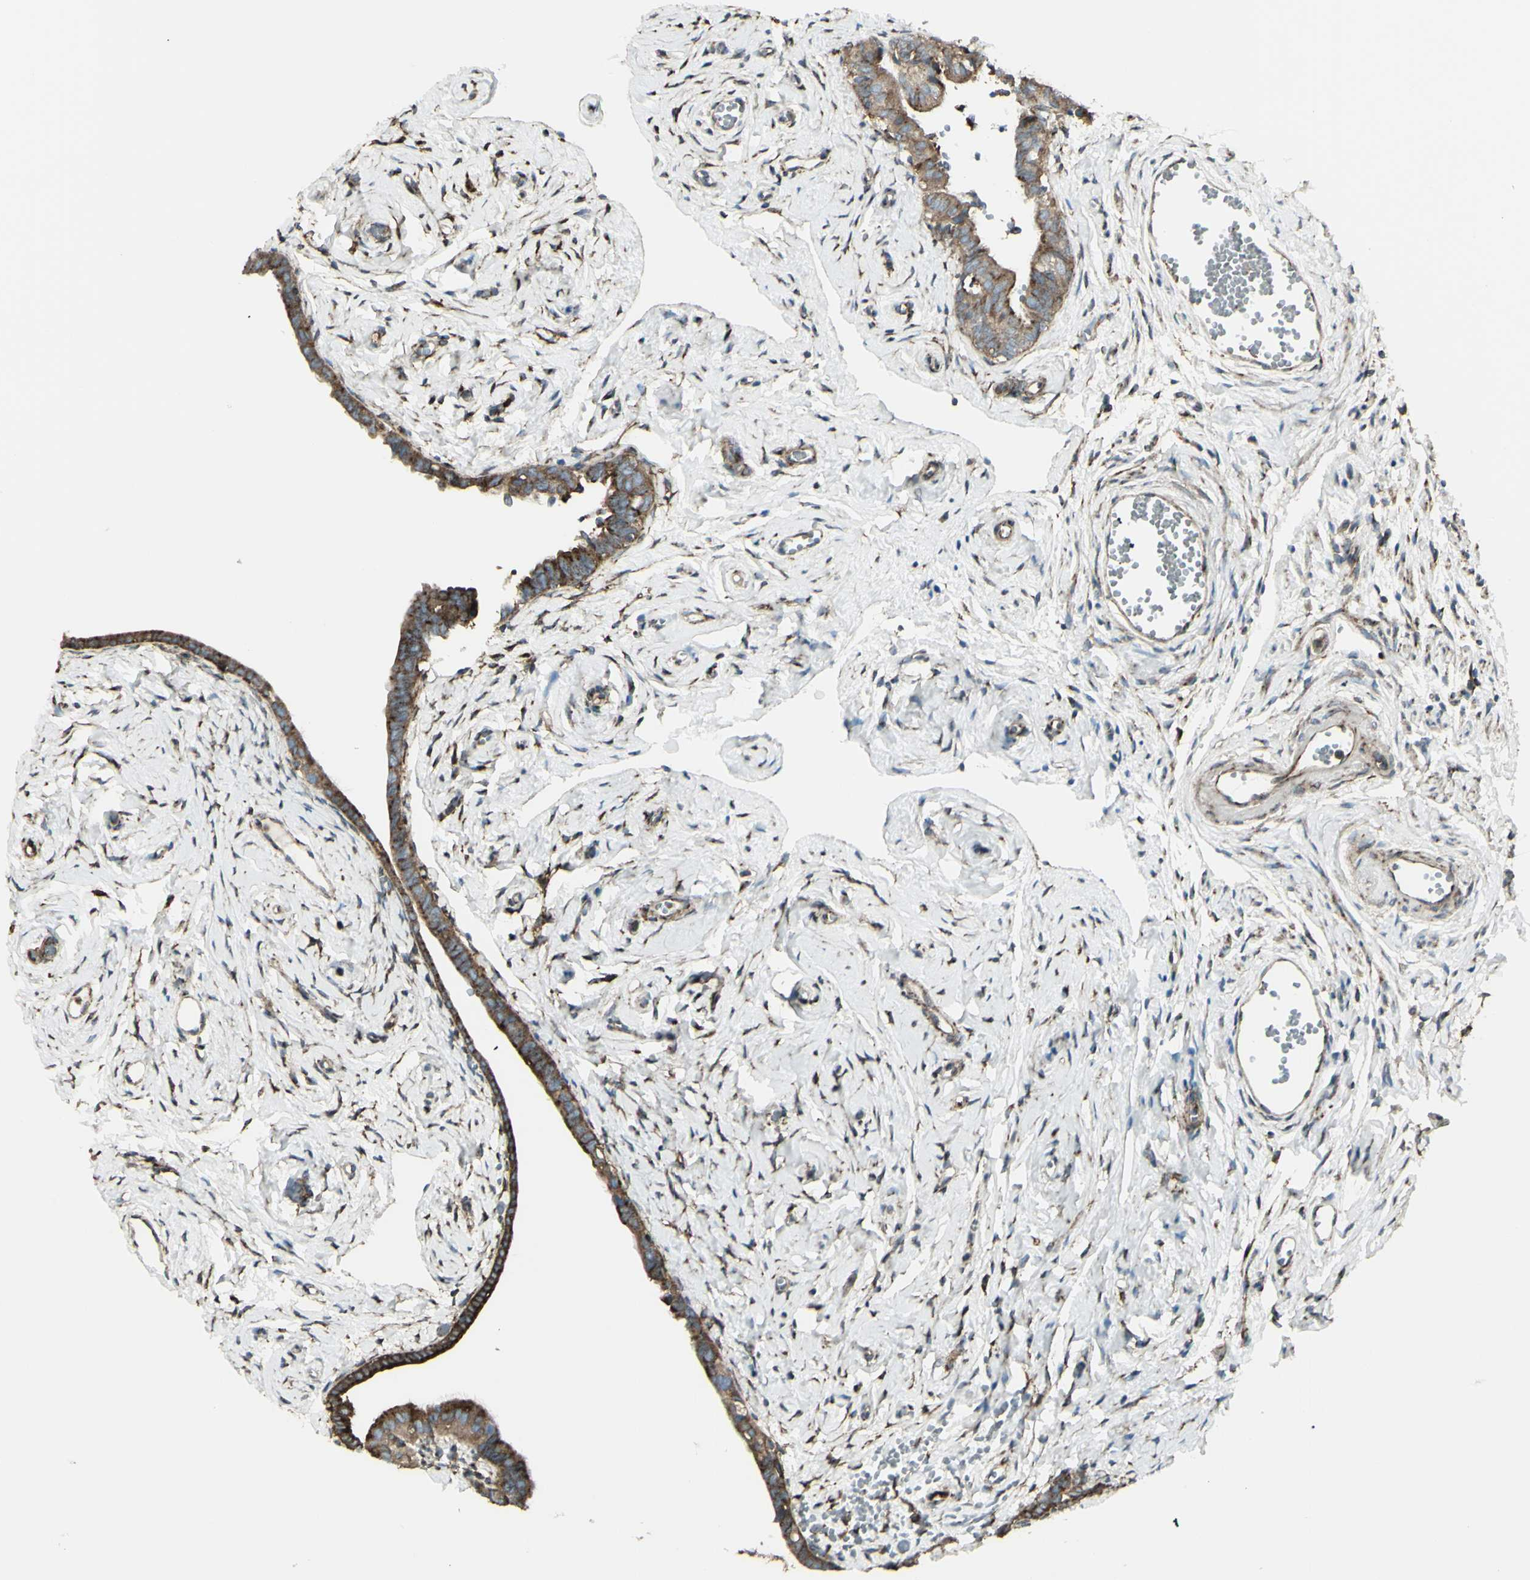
{"staining": {"intensity": "moderate", "quantity": ">75%", "location": "cytoplasmic/membranous"}, "tissue": "fallopian tube", "cell_type": "Glandular cells", "image_type": "normal", "snomed": [{"axis": "morphology", "description": "Normal tissue, NOS"}, {"axis": "topography", "description": "Fallopian tube"}], "caption": "Brown immunohistochemical staining in benign fallopian tube exhibits moderate cytoplasmic/membranous staining in about >75% of glandular cells.", "gene": "NAPA", "patient": {"sex": "female", "age": 71}}